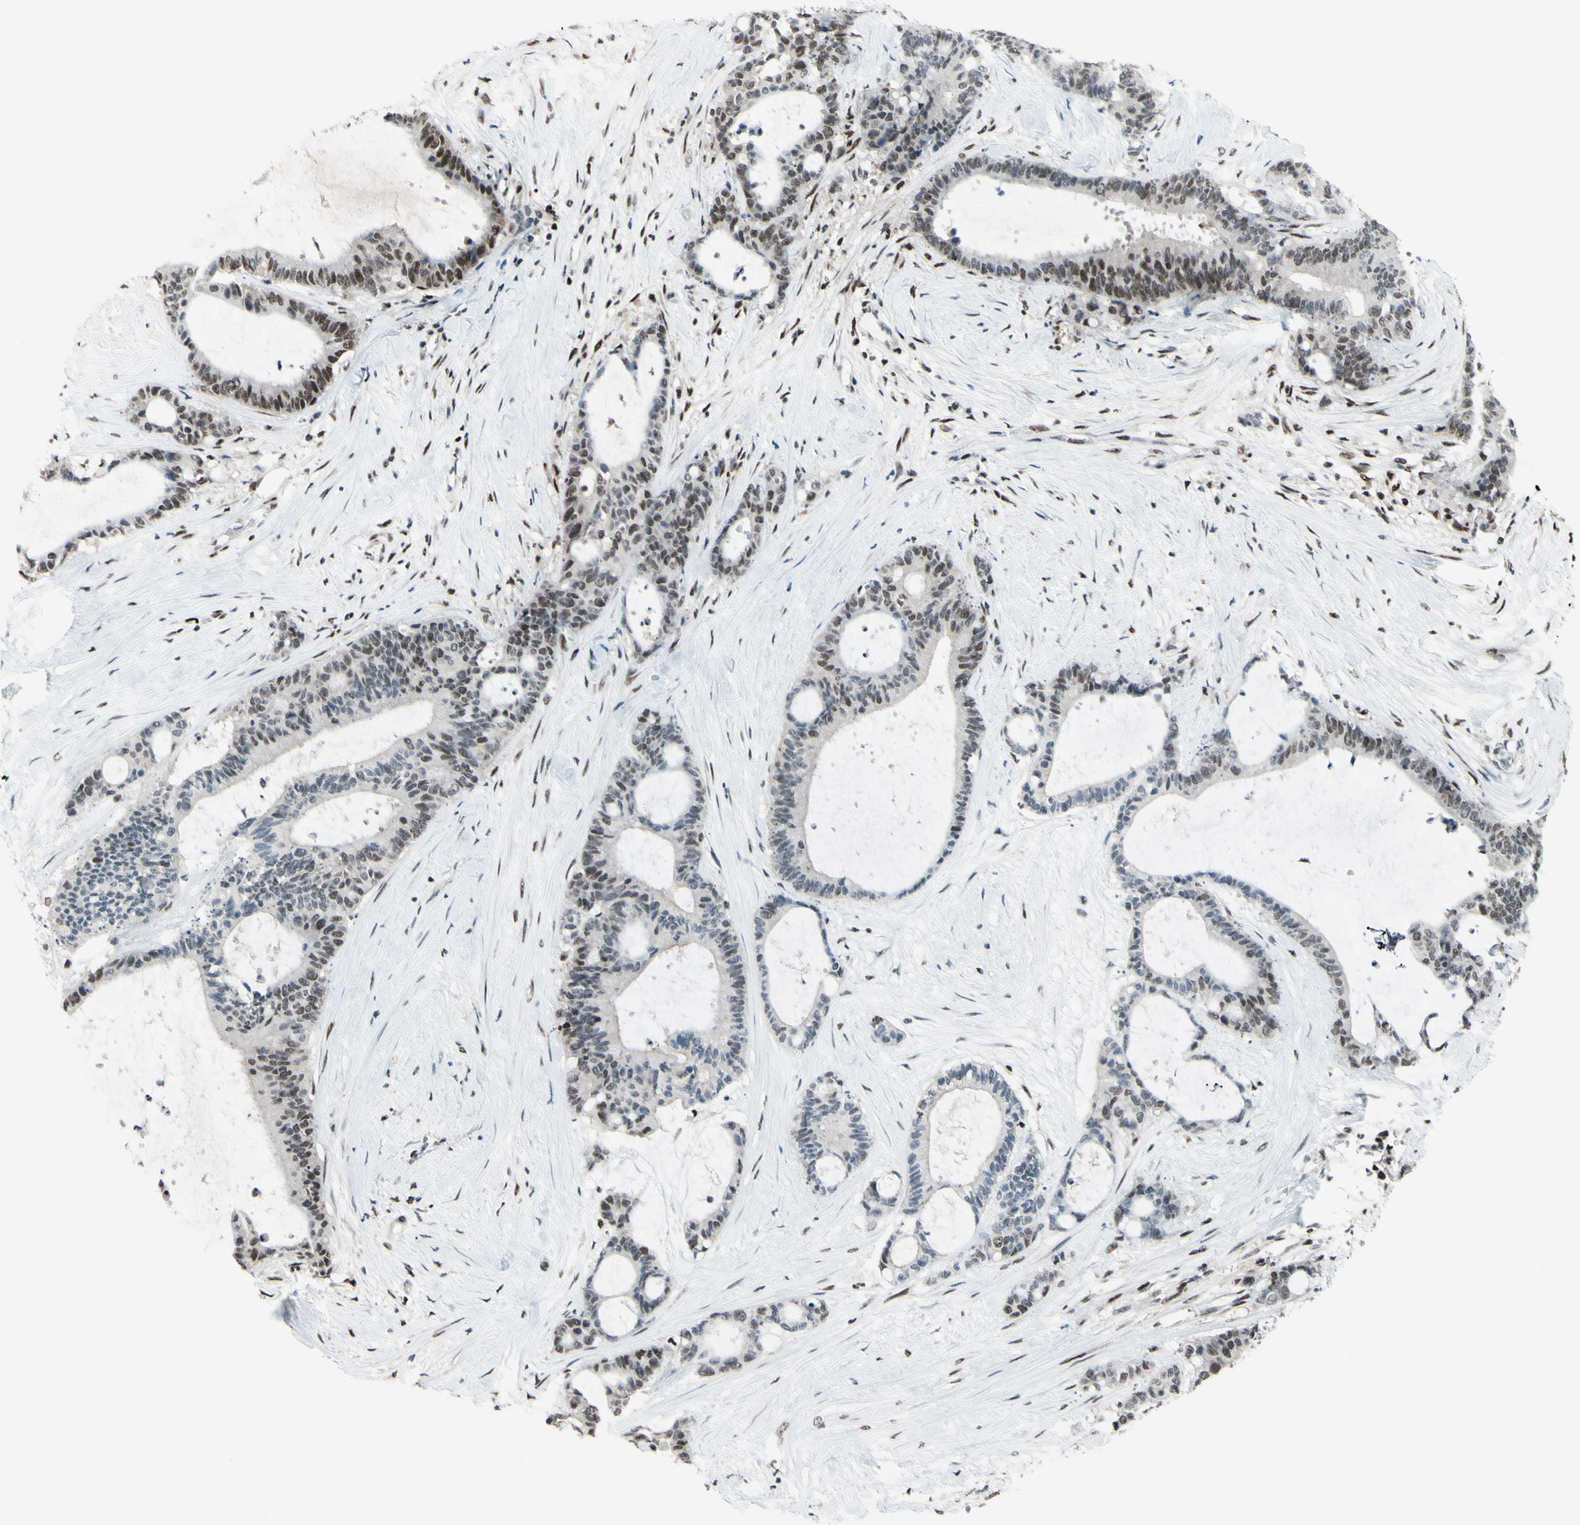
{"staining": {"intensity": "moderate", "quantity": "<25%", "location": "cytoplasmic/membranous,nuclear"}, "tissue": "liver cancer", "cell_type": "Tumor cells", "image_type": "cancer", "snomed": [{"axis": "morphology", "description": "Cholangiocarcinoma"}, {"axis": "topography", "description": "Liver"}], "caption": "Tumor cells reveal low levels of moderate cytoplasmic/membranous and nuclear positivity in about <25% of cells in human liver cancer.", "gene": "FKBP5", "patient": {"sex": "female", "age": 73}}